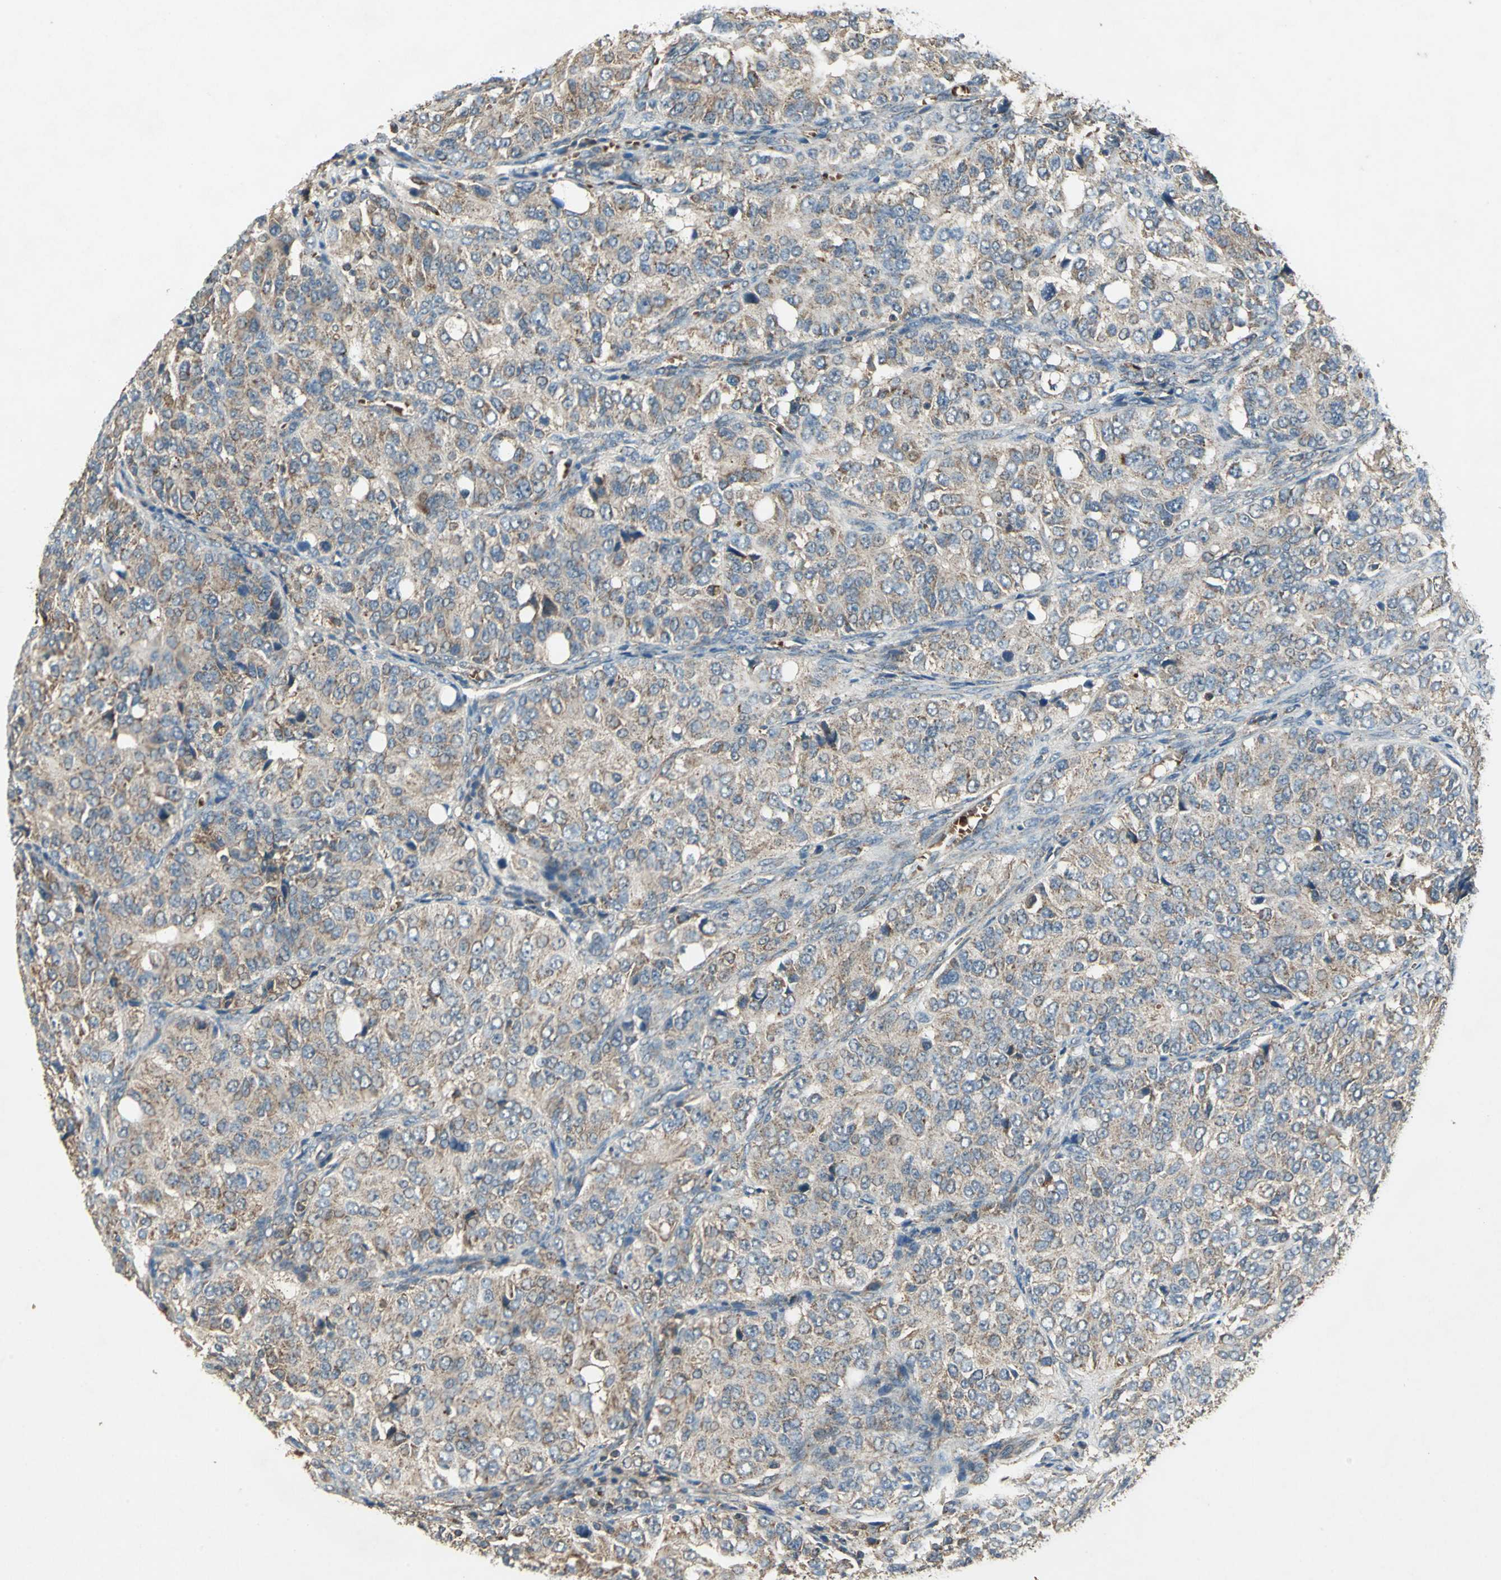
{"staining": {"intensity": "strong", "quantity": ">75%", "location": "cytoplasmic/membranous"}, "tissue": "ovarian cancer", "cell_type": "Tumor cells", "image_type": "cancer", "snomed": [{"axis": "morphology", "description": "Carcinoma, endometroid"}, {"axis": "topography", "description": "Ovary"}], "caption": "Immunohistochemistry (IHC) of ovarian cancer (endometroid carcinoma) shows high levels of strong cytoplasmic/membranous positivity in approximately >75% of tumor cells.", "gene": "POLRMT", "patient": {"sex": "female", "age": 51}}